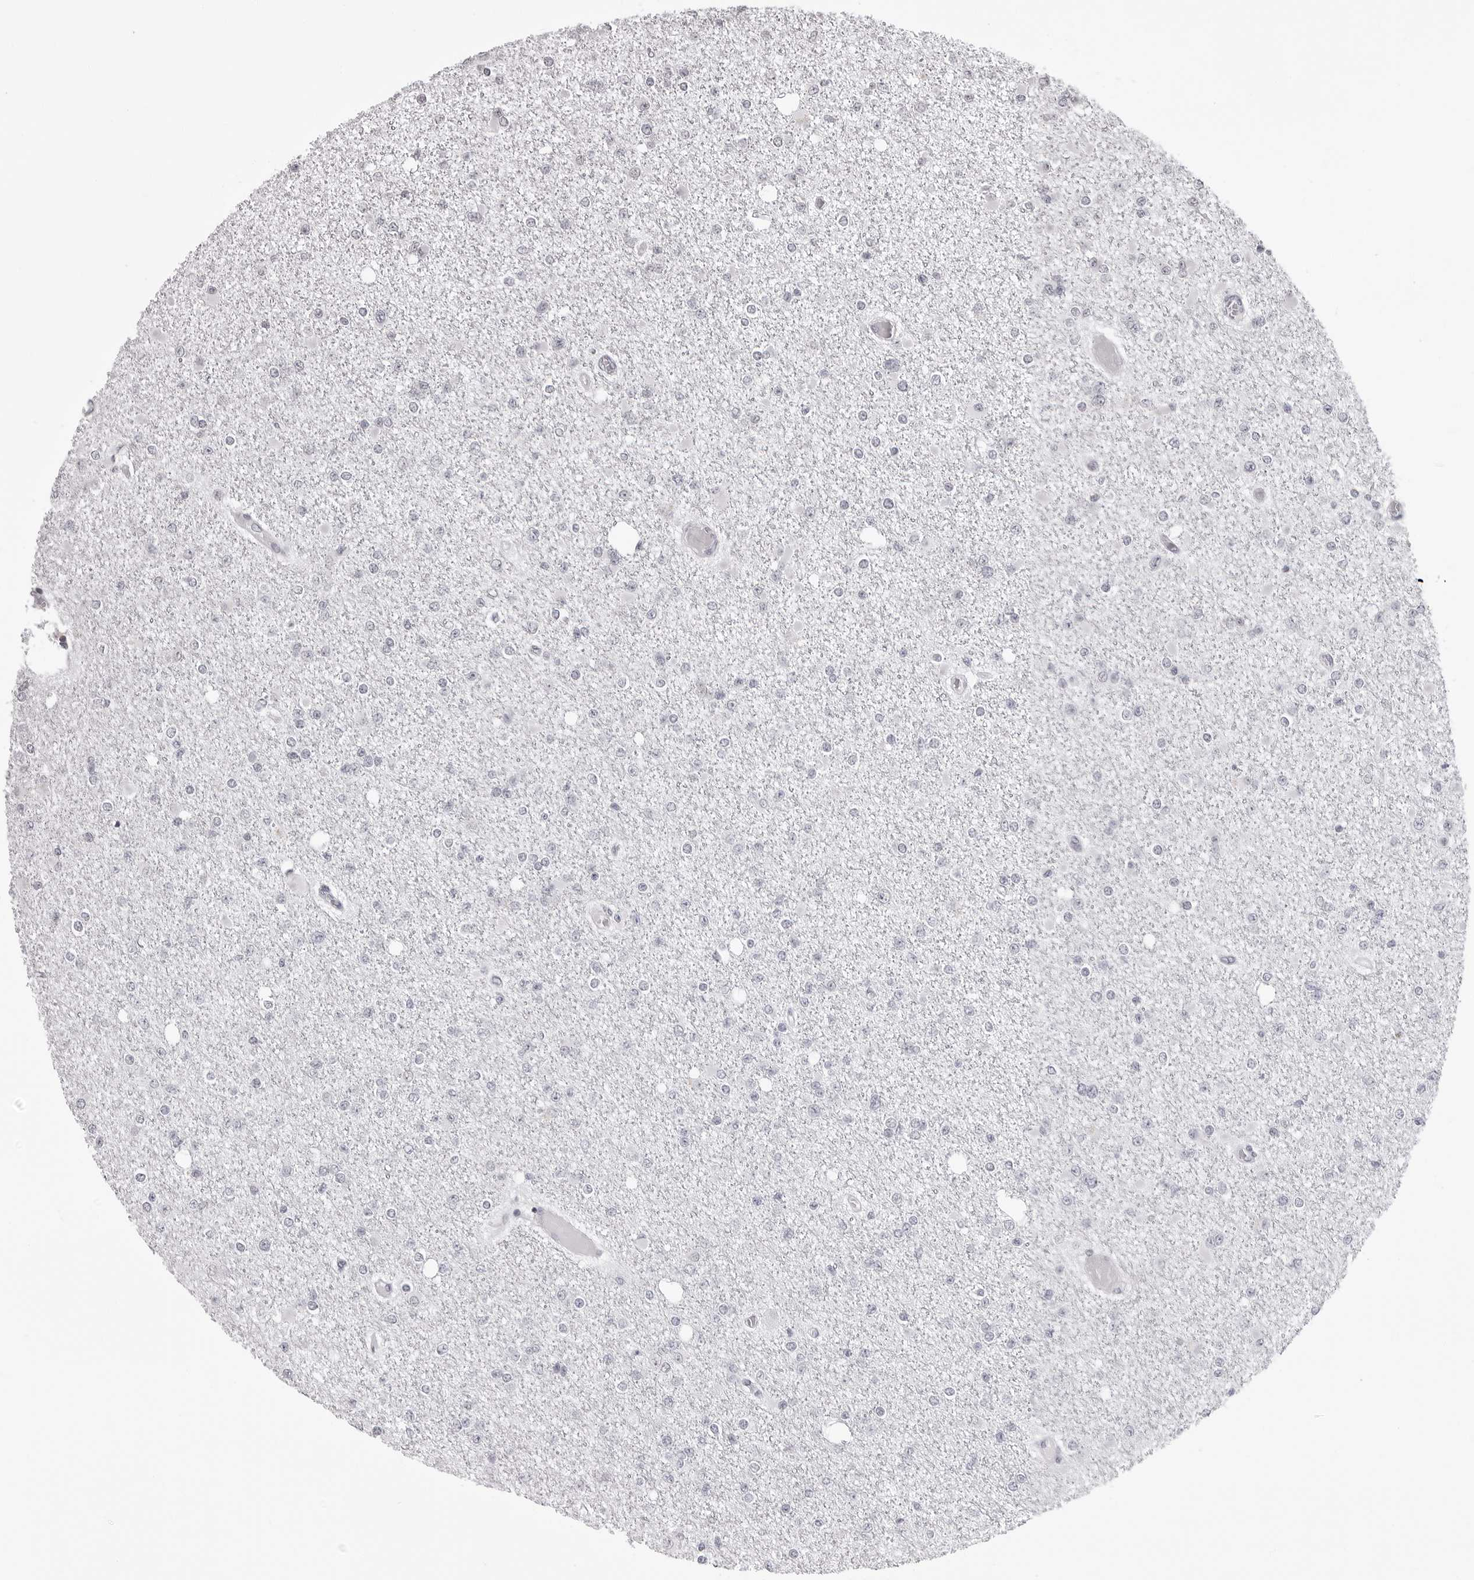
{"staining": {"intensity": "negative", "quantity": "none", "location": "none"}, "tissue": "glioma", "cell_type": "Tumor cells", "image_type": "cancer", "snomed": [{"axis": "morphology", "description": "Glioma, malignant, Low grade"}, {"axis": "topography", "description": "Brain"}], "caption": "IHC micrograph of neoplastic tissue: malignant low-grade glioma stained with DAB demonstrates no significant protein expression in tumor cells.", "gene": "PHF3", "patient": {"sex": "female", "age": 22}}